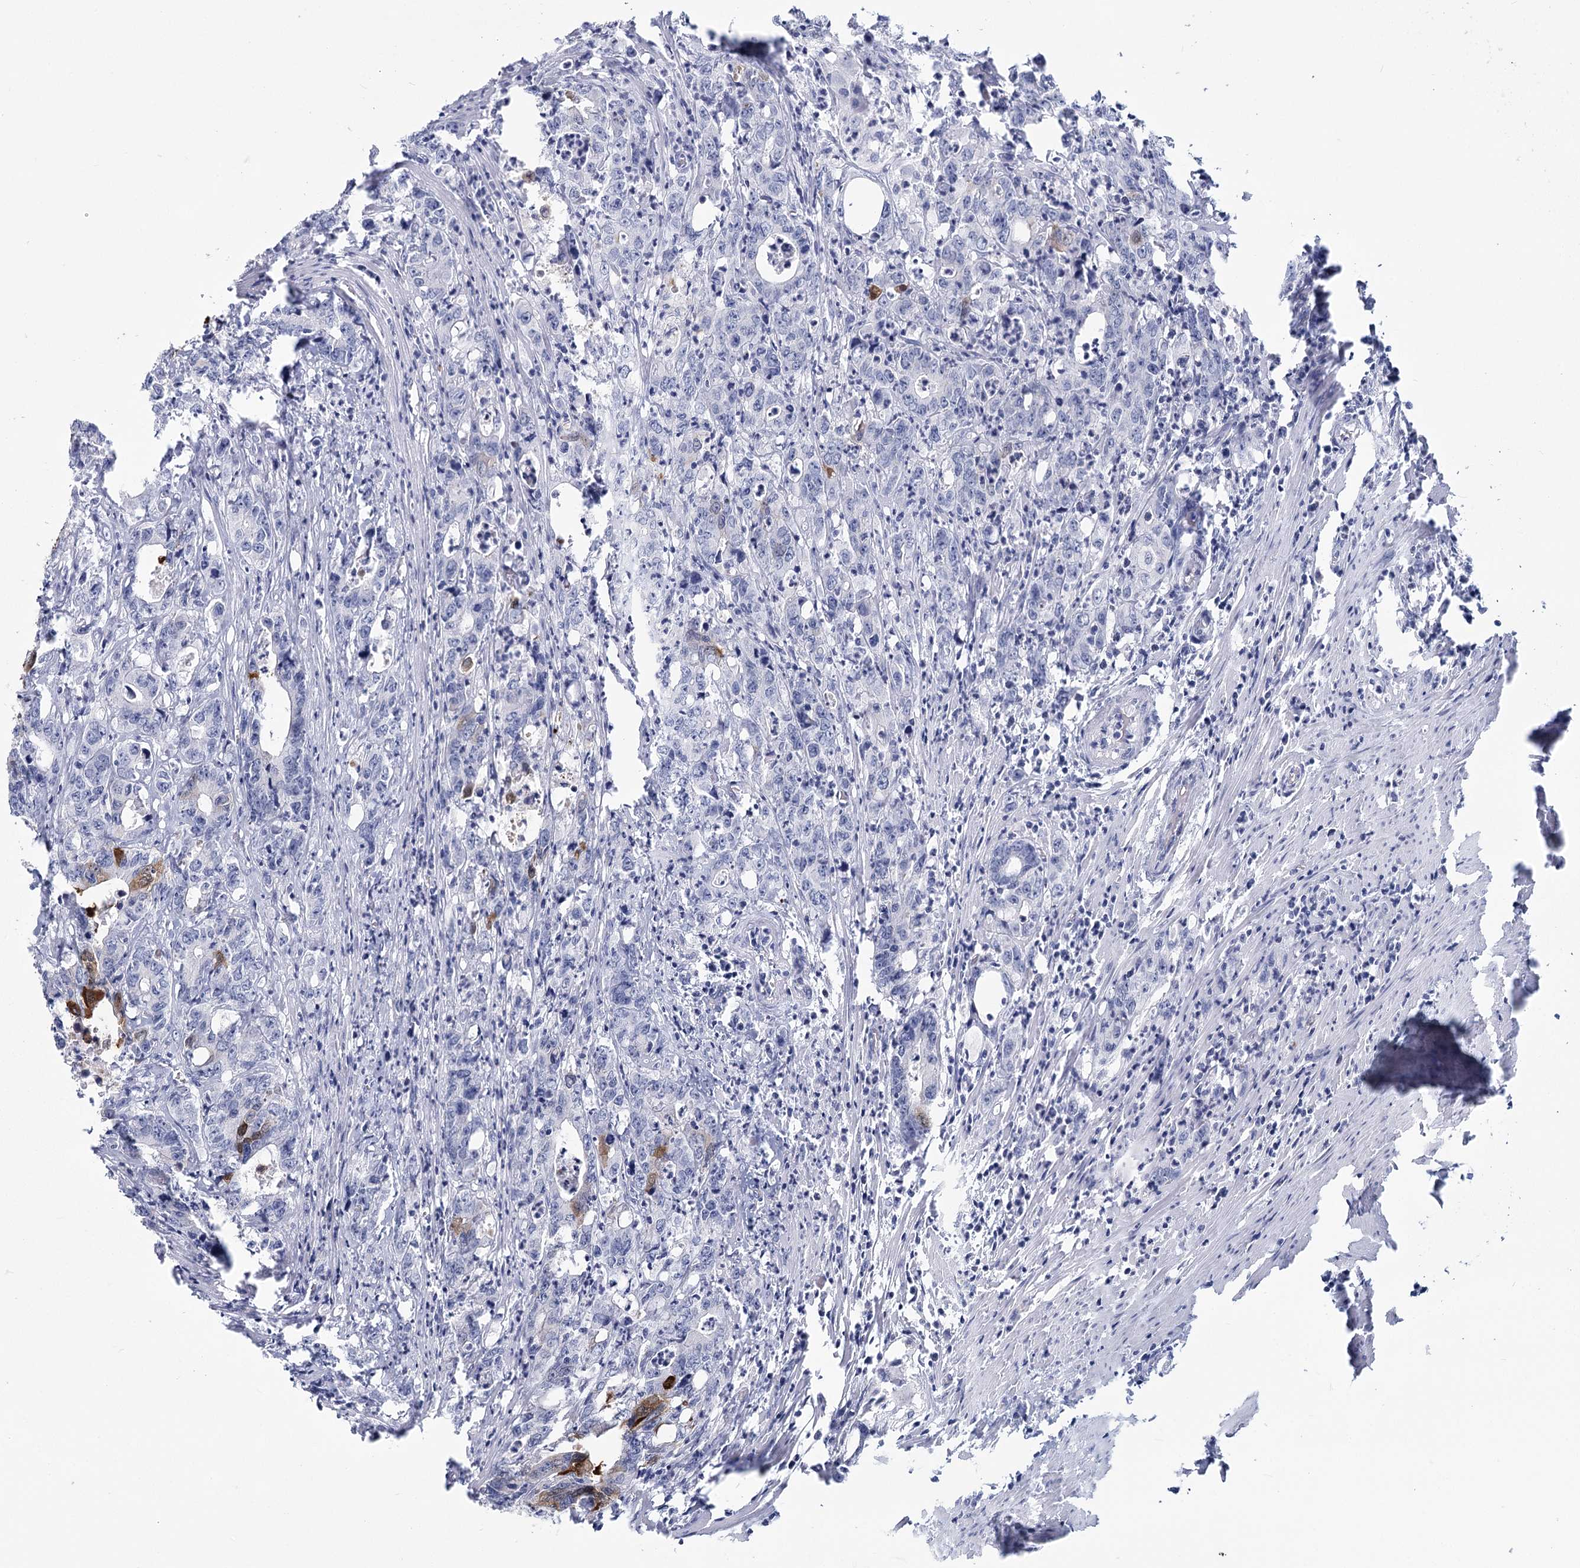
{"staining": {"intensity": "strong", "quantity": "<25%", "location": "cytoplasmic/membranous"}, "tissue": "colorectal cancer", "cell_type": "Tumor cells", "image_type": "cancer", "snomed": [{"axis": "morphology", "description": "Adenocarcinoma, NOS"}, {"axis": "topography", "description": "Colon"}], "caption": "Protein analysis of colorectal cancer (adenocarcinoma) tissue reveals strong cytoplasmic/membranous positivity in approximately <25% of tumor cells. Nuclei are stained in blue.", "gene": "SLC6A19", "patient": {"sex": "female", "age": 75}}